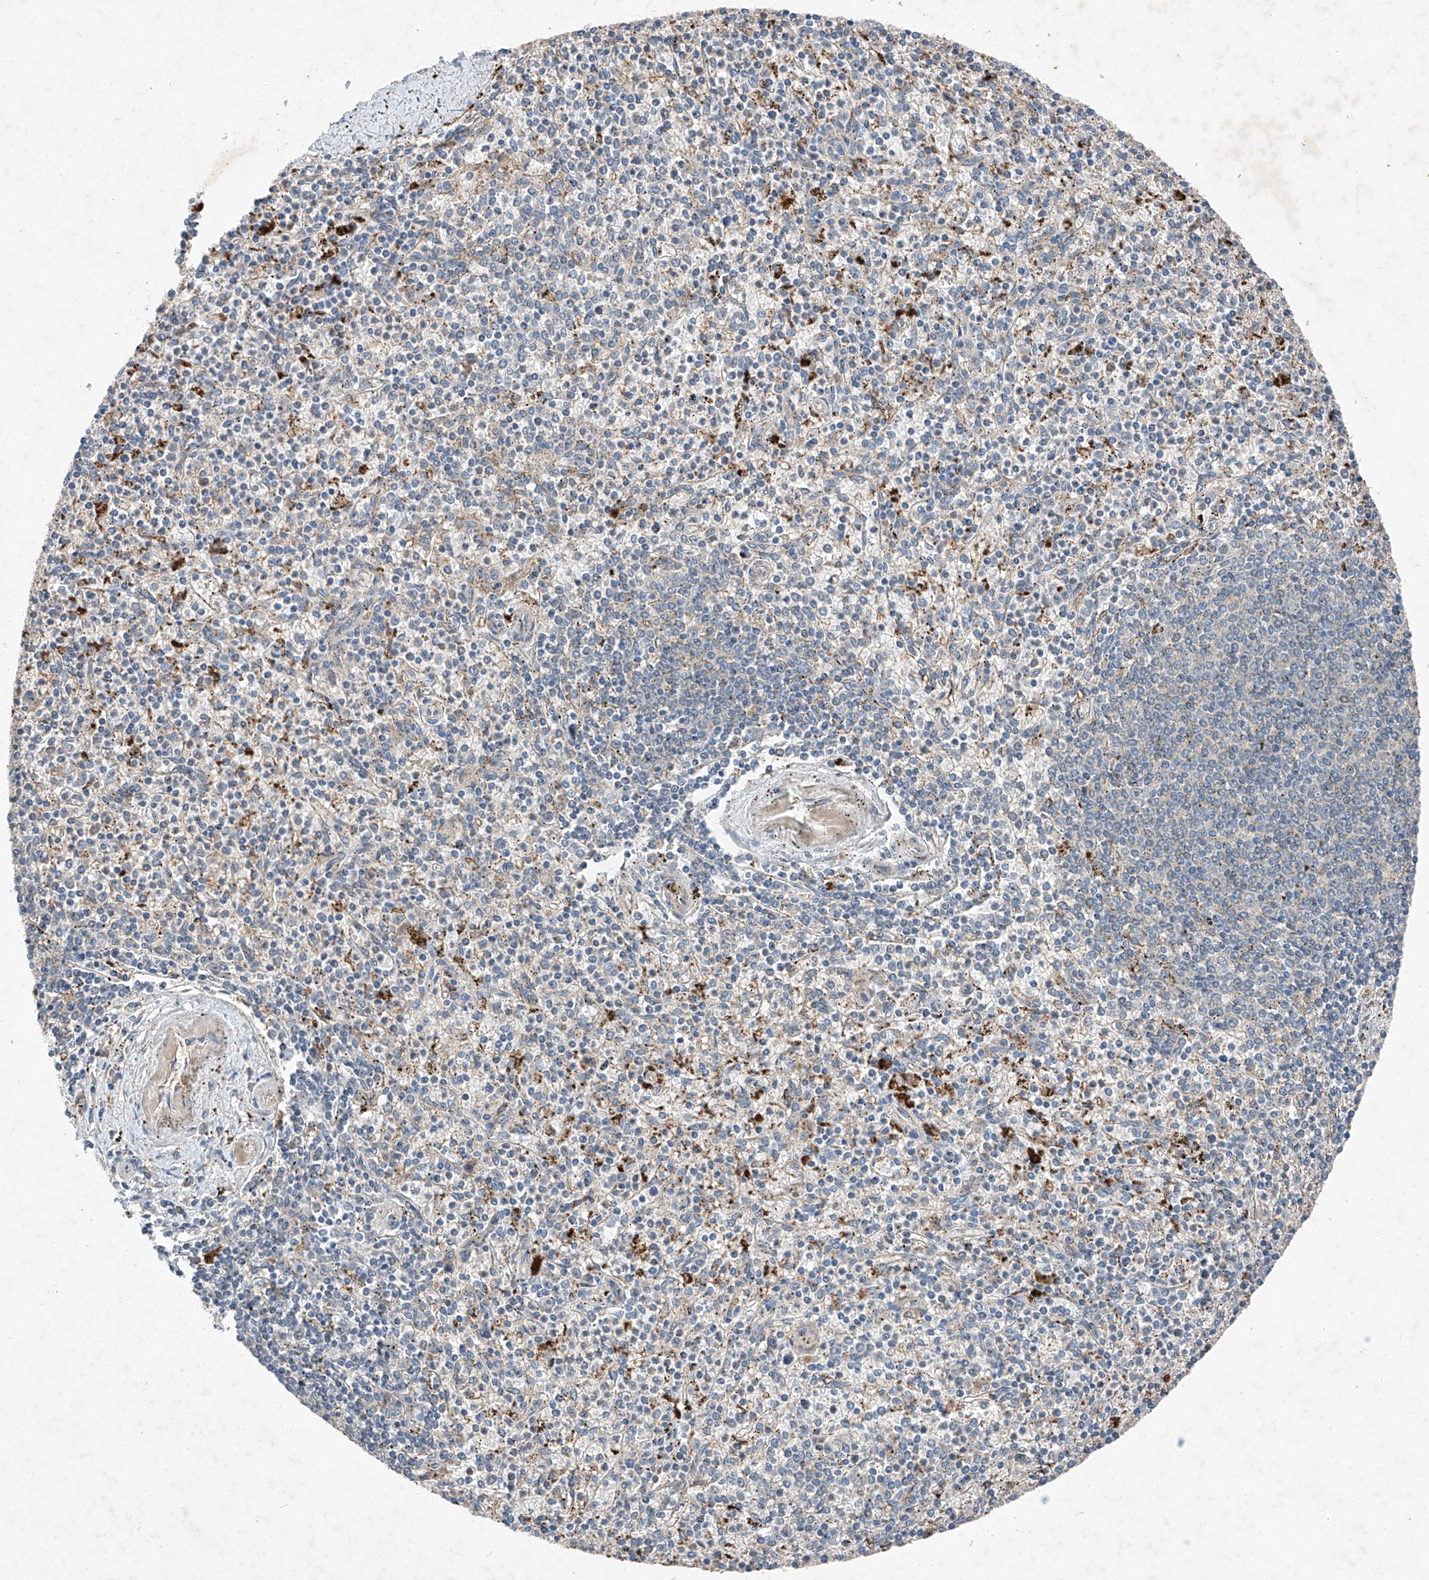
{"staining": {"intensity": "negative", "quantity": "none", "location": "none"}, "tissue": "spleen", "cell_type": "Cells in red pulp", "image_type": "normal", "snomed": [{"axis": "morphology", "description": "Normal tissue, NOS"}, {"axis": "topography", "description": "Spleen"}], "caption": "A high-resolution image shows immunohistochemistry staining of benign spleen, which exhibits no significant positivity in cells in red pulp.", "gene": "RUSC1", "patient": {"sex": "male", "age": 72}}